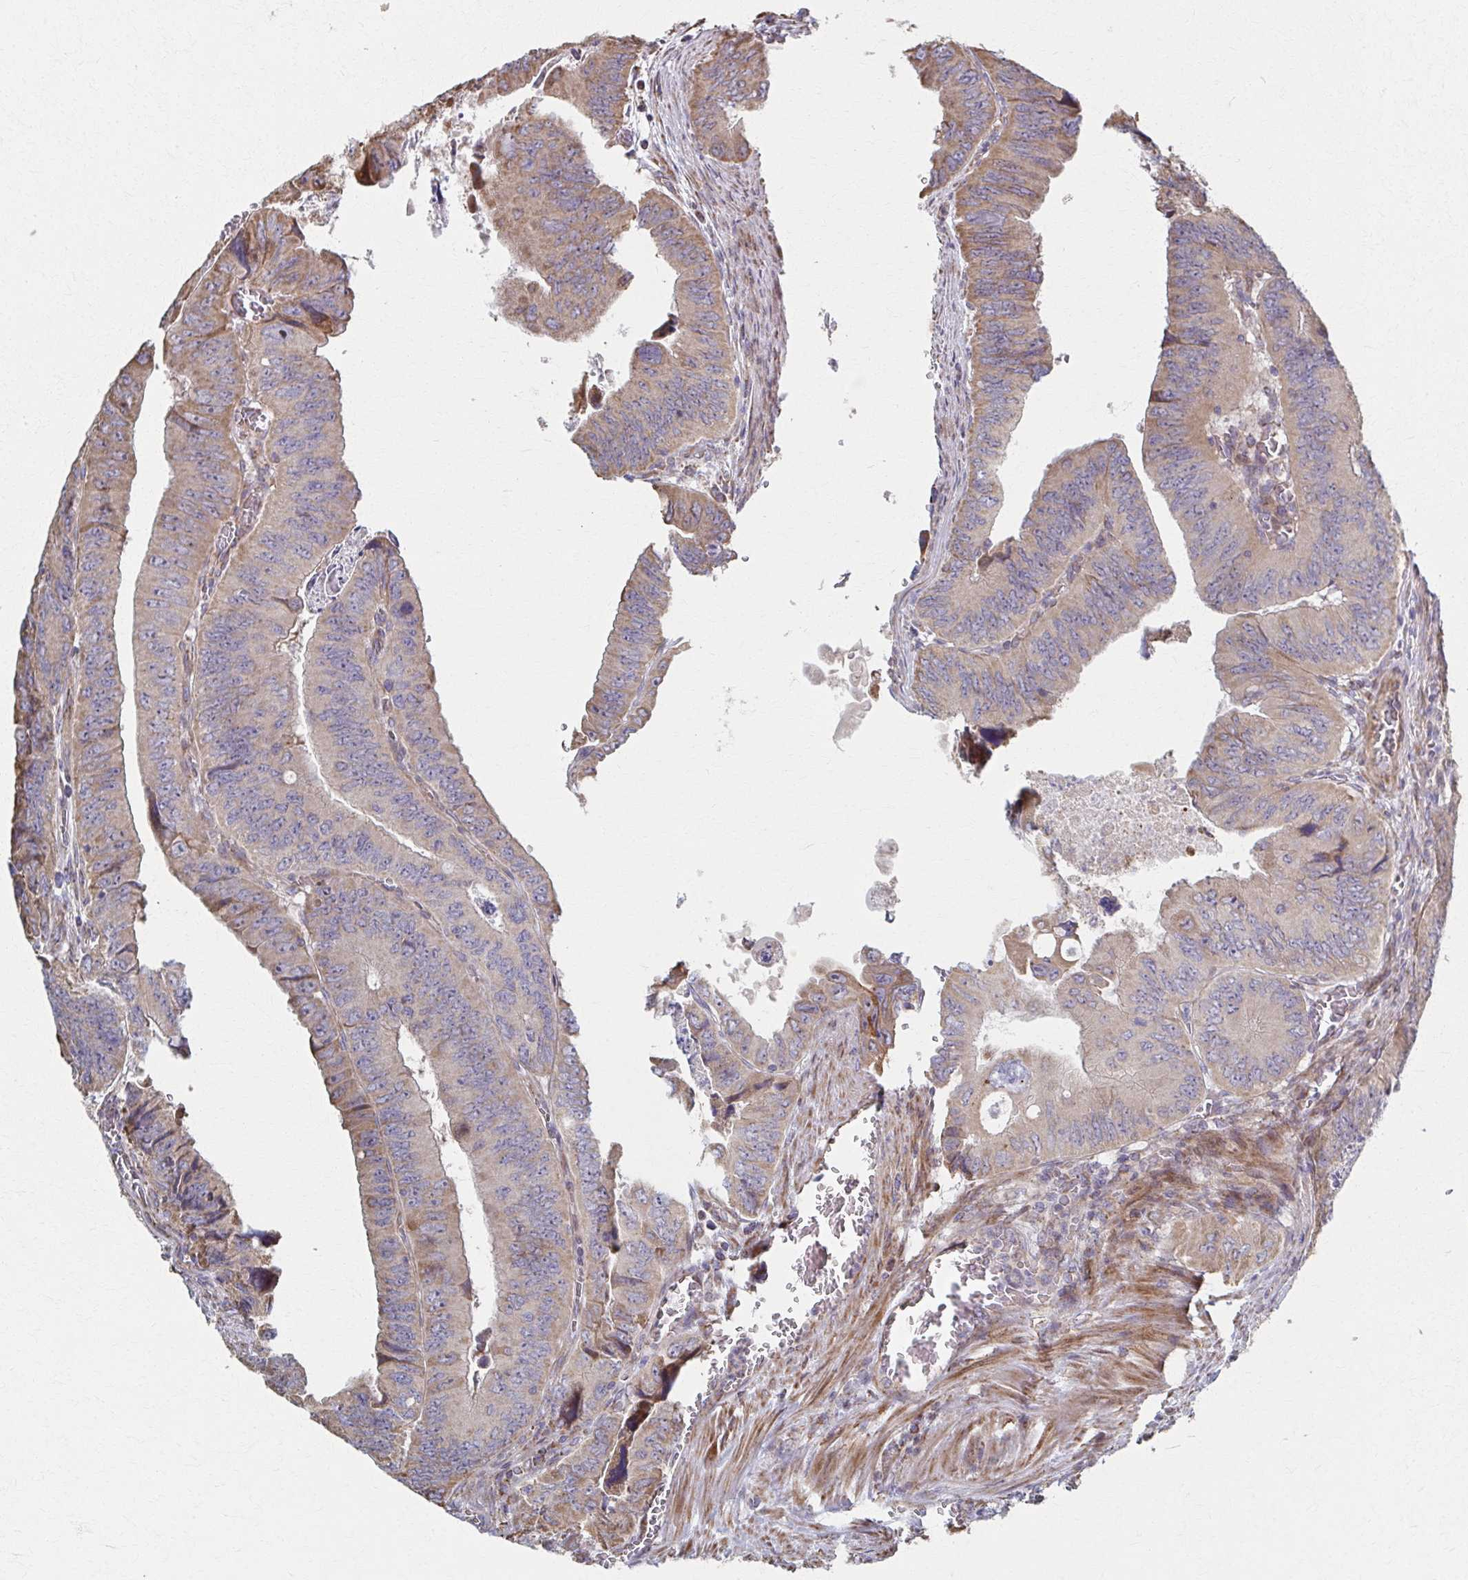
{"staining": {"intensity": "moderate", "quantity": "25%-75%", "location": "cytoplasmic/membranous"}, "tissue": "colorectal cancer", "cell_type": "Tumor cells", "image_type": "cancer", "snomed": [{"axis": "morphology", "description": "Adenocarcinoma, NOS"}, {"axis": "topography", "description": "Colon"}], "caption": "Colorectal adenocarcinoma was stained to show a protein in brown. There is medium levels of moderate cytoplasmic/membranous expression in approximately 25%-75% of tumor cells. The staining was performed using DAB to visualize the protein expression in brown, while the nuclei were stained in blue with hematoxylin (Magnification: 20x).", "gene": "SAT1", "patient": {"sex": "female", "age": 84}}